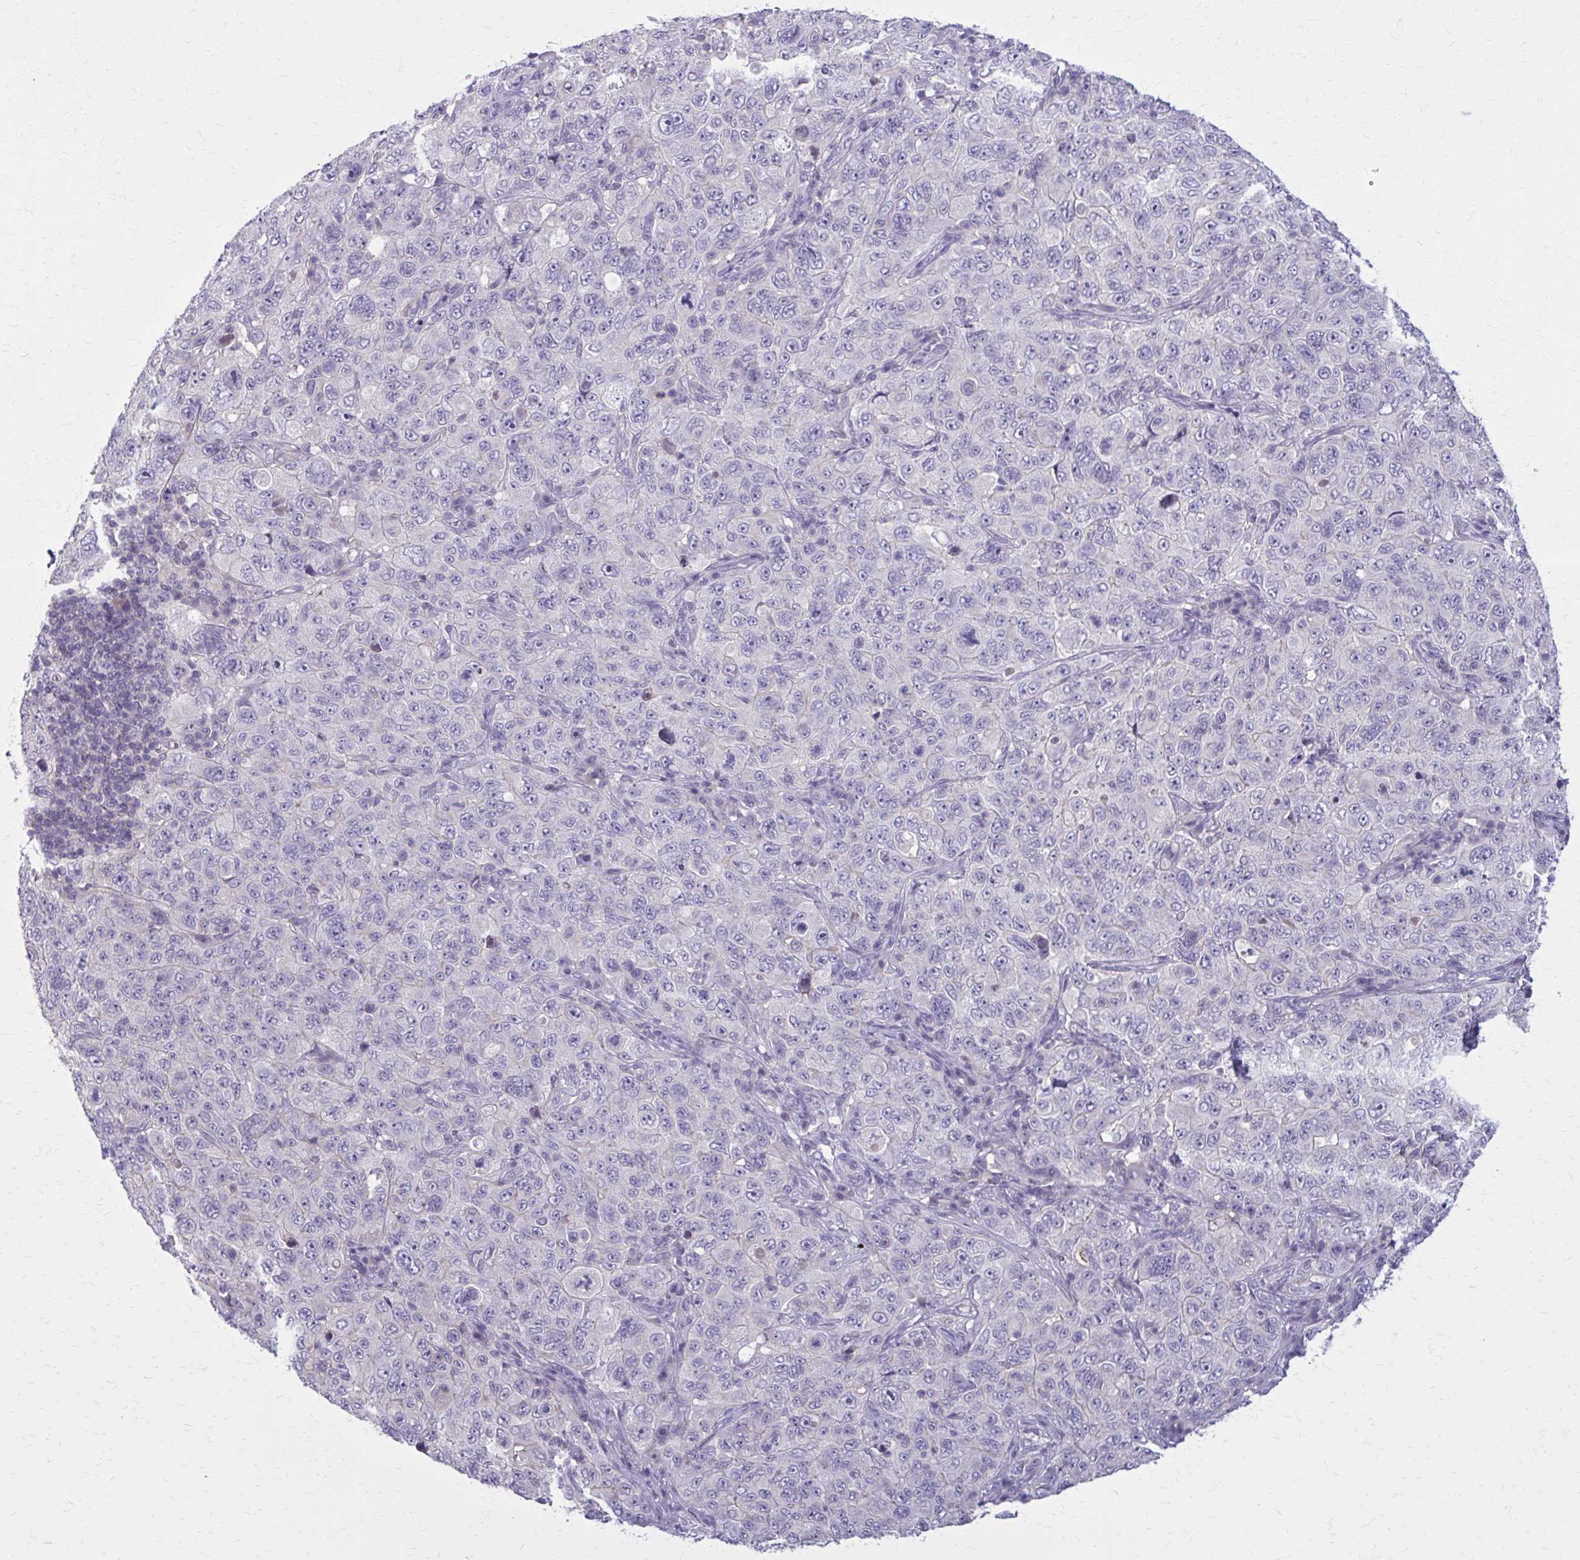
{"staining": {"intensity": "negative", "quantity": "none", "location": "none"}, "tissue": "pancreatic cancer", "cell_type": "Tumor cells", "image_type": "cancer", "snomed": [{"axis": "morphology", "description": "Adenocarcinoma, NOS"}, {"axis": "topography", "description": "Pancreas"}], "caption": "Tumor cells show no significant staining in adenocarcinoma (pancreatic).", "gene": "OR4A47", "patient": {"sex": "male", "age": 68}}